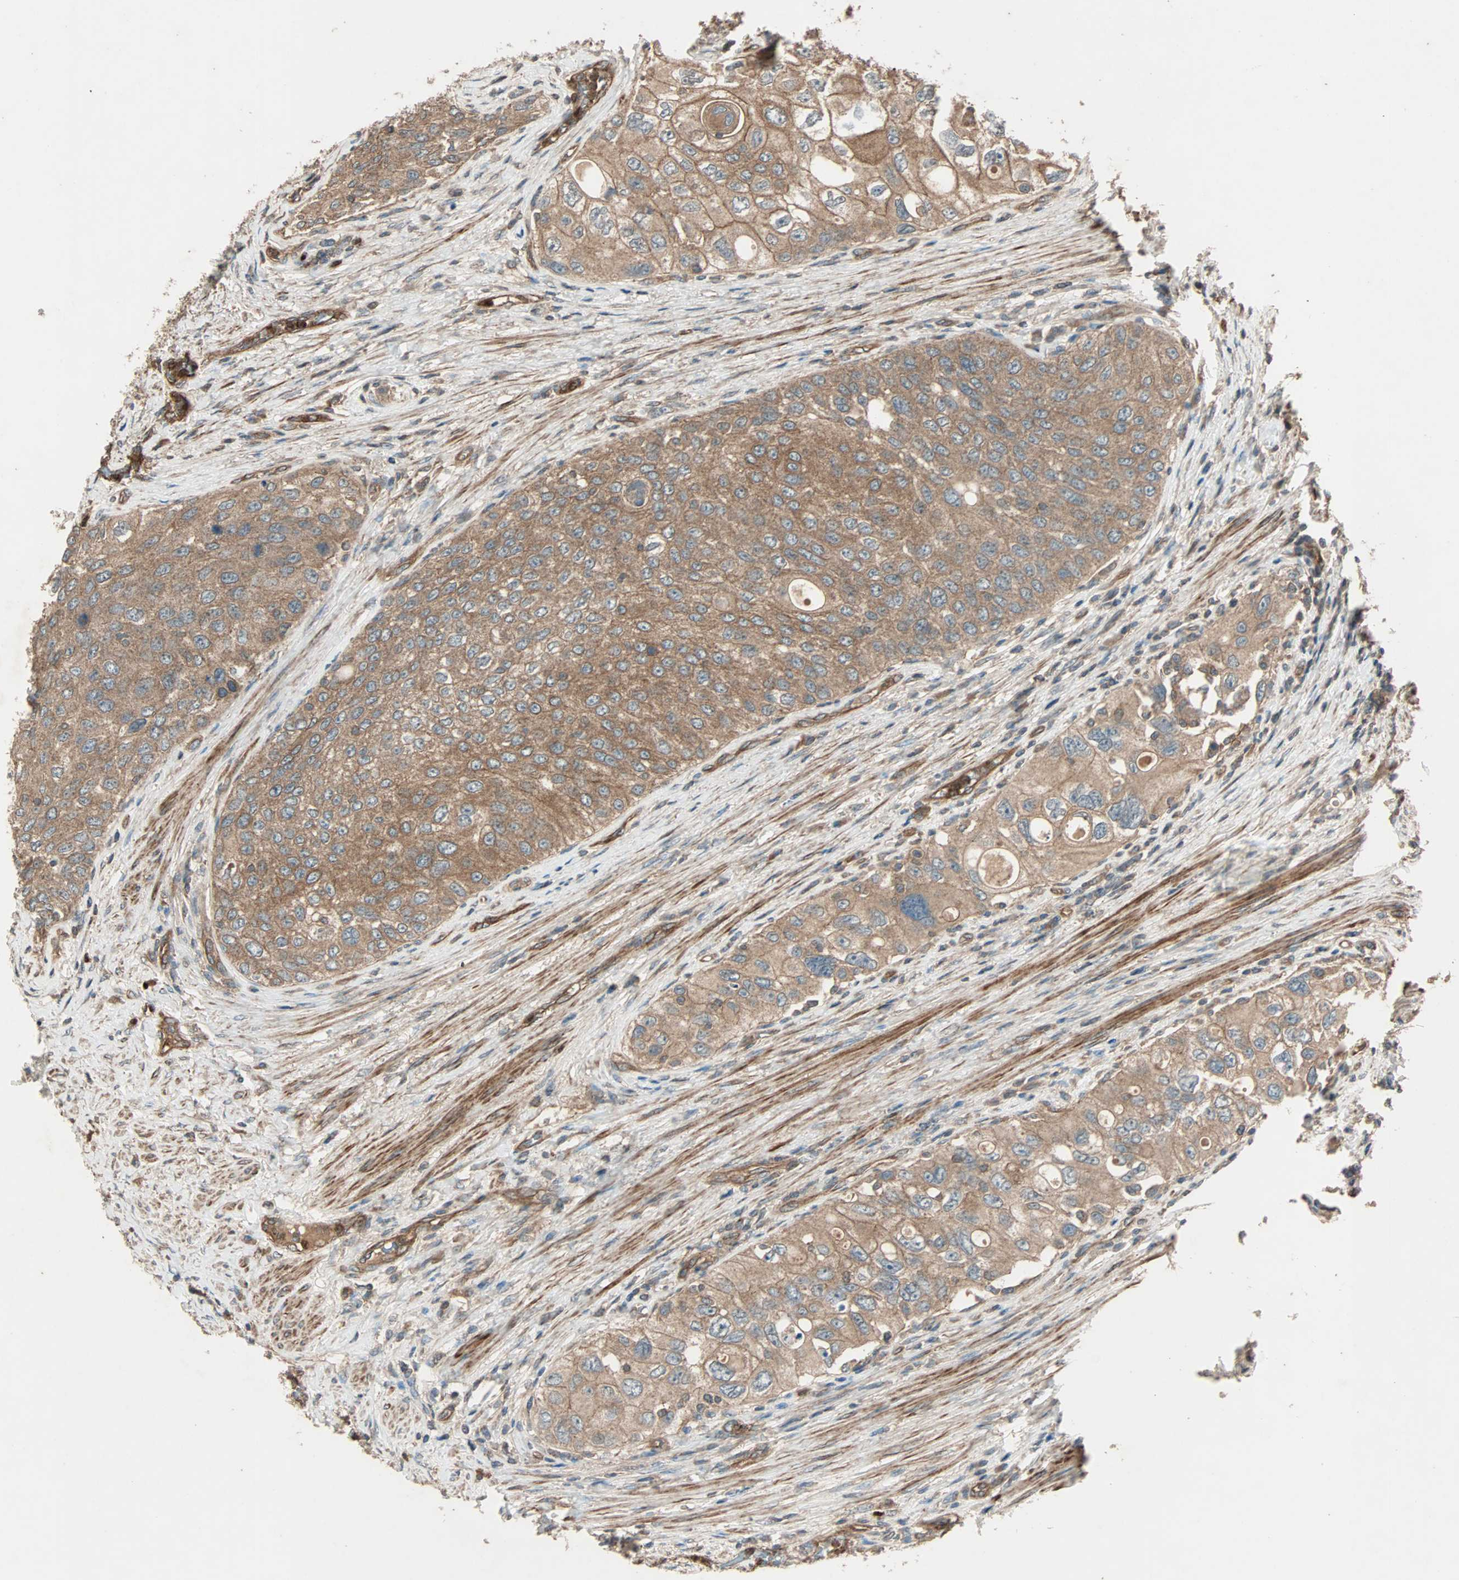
{"staining": {"intensity": "moderate", "quantity": ">75%", "location": "cytoplasmic/membranous"}, "tissue": "urothelial cancer", "cell_type": "Tumor cells", "image_type": "cancer", "snomed": [{"axis": "morphology", "description": "Urothelial carcinoma, High grade"}, {"axis": "topography", "description": "Urinary bladder"}], "caption": "High-grade urothelial carcinoma stained for a protein exhibits moderate cytoplasmic/membranous positivity in tumor cells.", "gene": "GCK", "patient": {"sex": "female", "age": 56}}